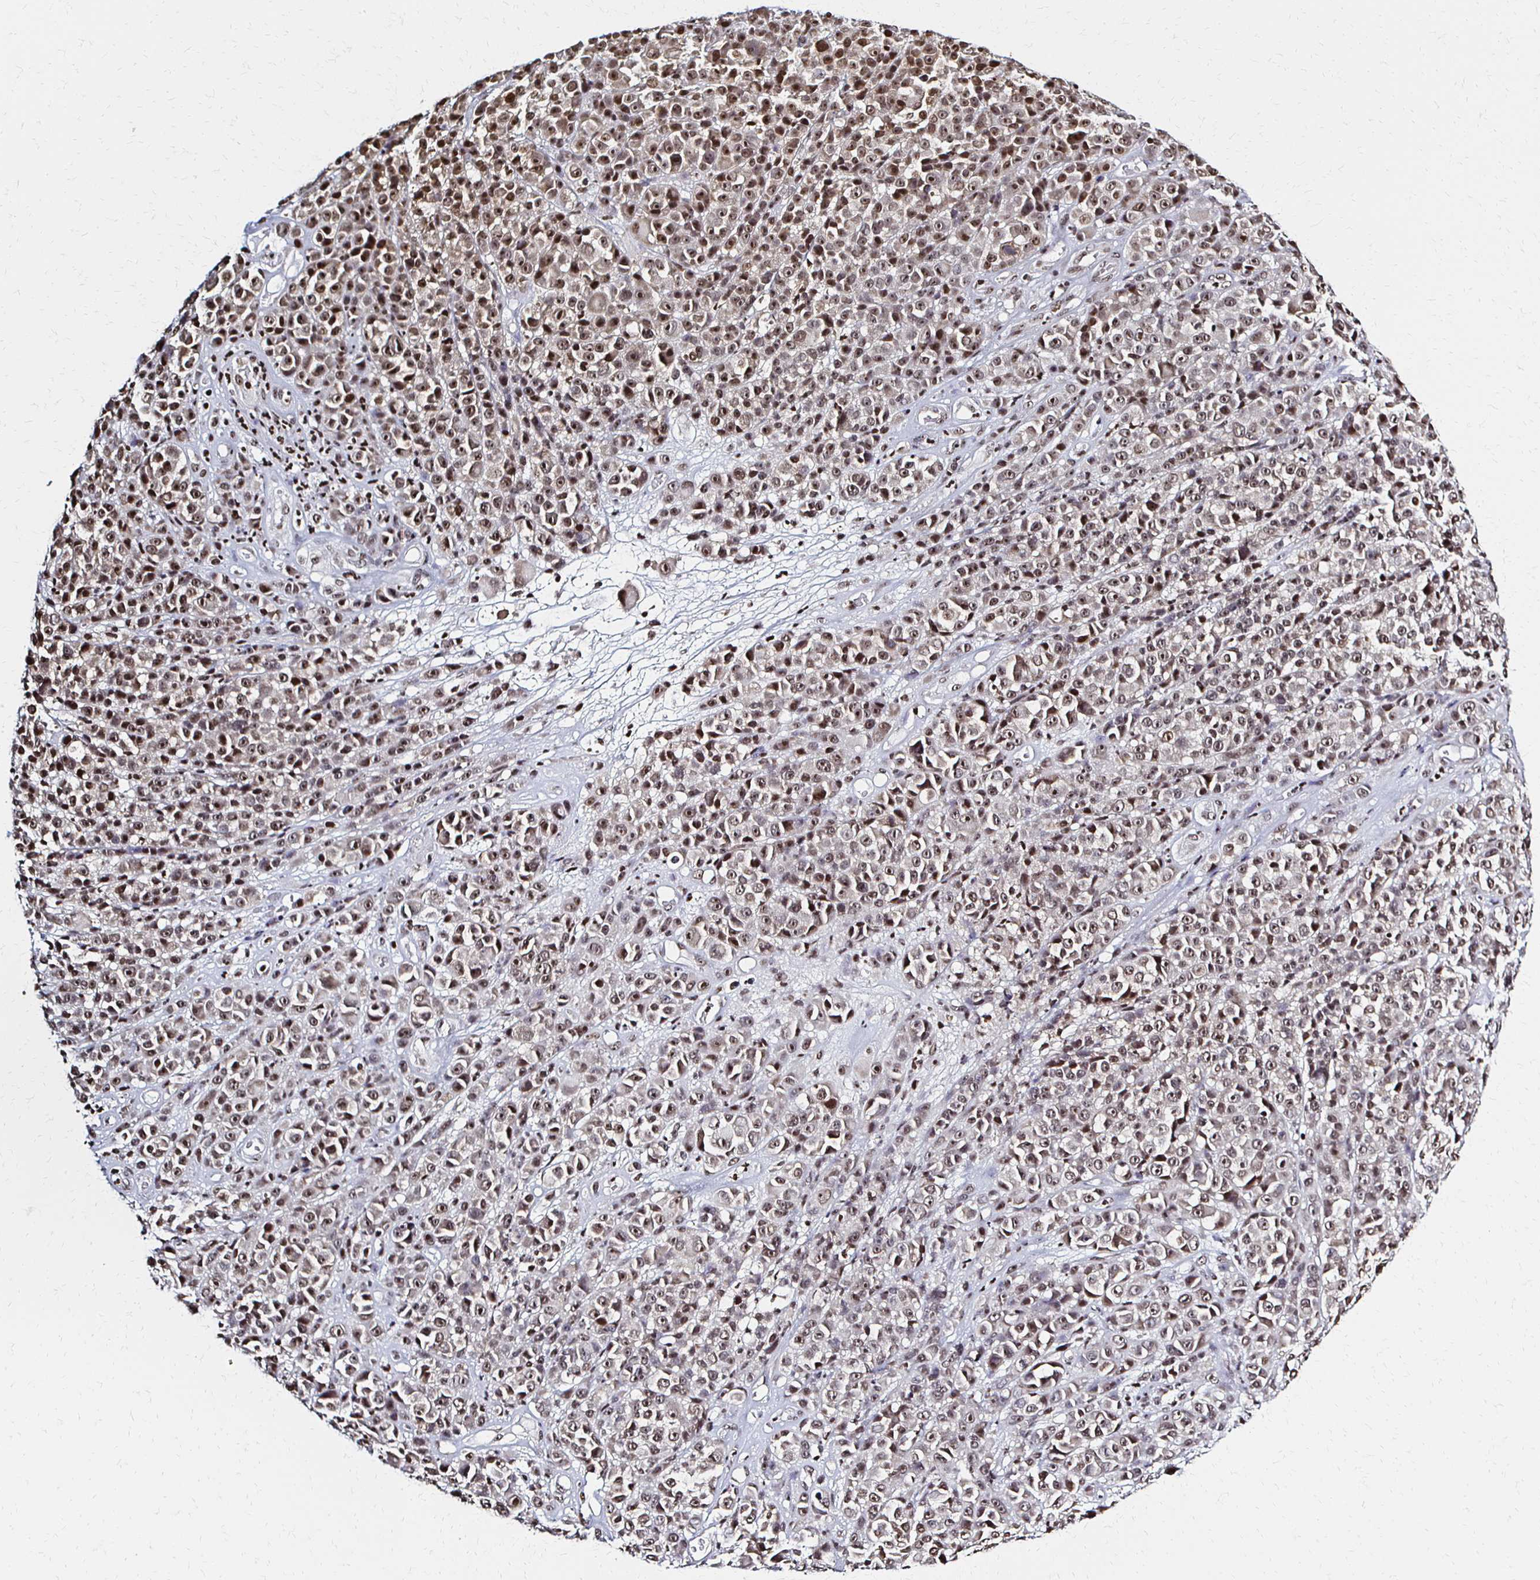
{"staining": {"intensity": "moderate", "quantity": ">75%", "location": "nuclear"}, "tissue": "melanoma", "cell_type": "Tumor cells", "image_type": "cancer", "snomed": [{"axis": "morphology", "description": "Malignant melanoma, NOS"}, {"axis": "topography", "description": "Skin"}, {"axis": "topography", "description": "Skin of back"}], "caption": "The histopathology image exhibits staining of malignant melanoma, revealing moderate nuclear protein expression (brown color) within tumor cells. Immunohistochemistry (ihc) stains the protein of interest in brown and the nuclei are stained blue.", "gene": "HOXA9", "patient": {"sex": "male", "age": 91}}